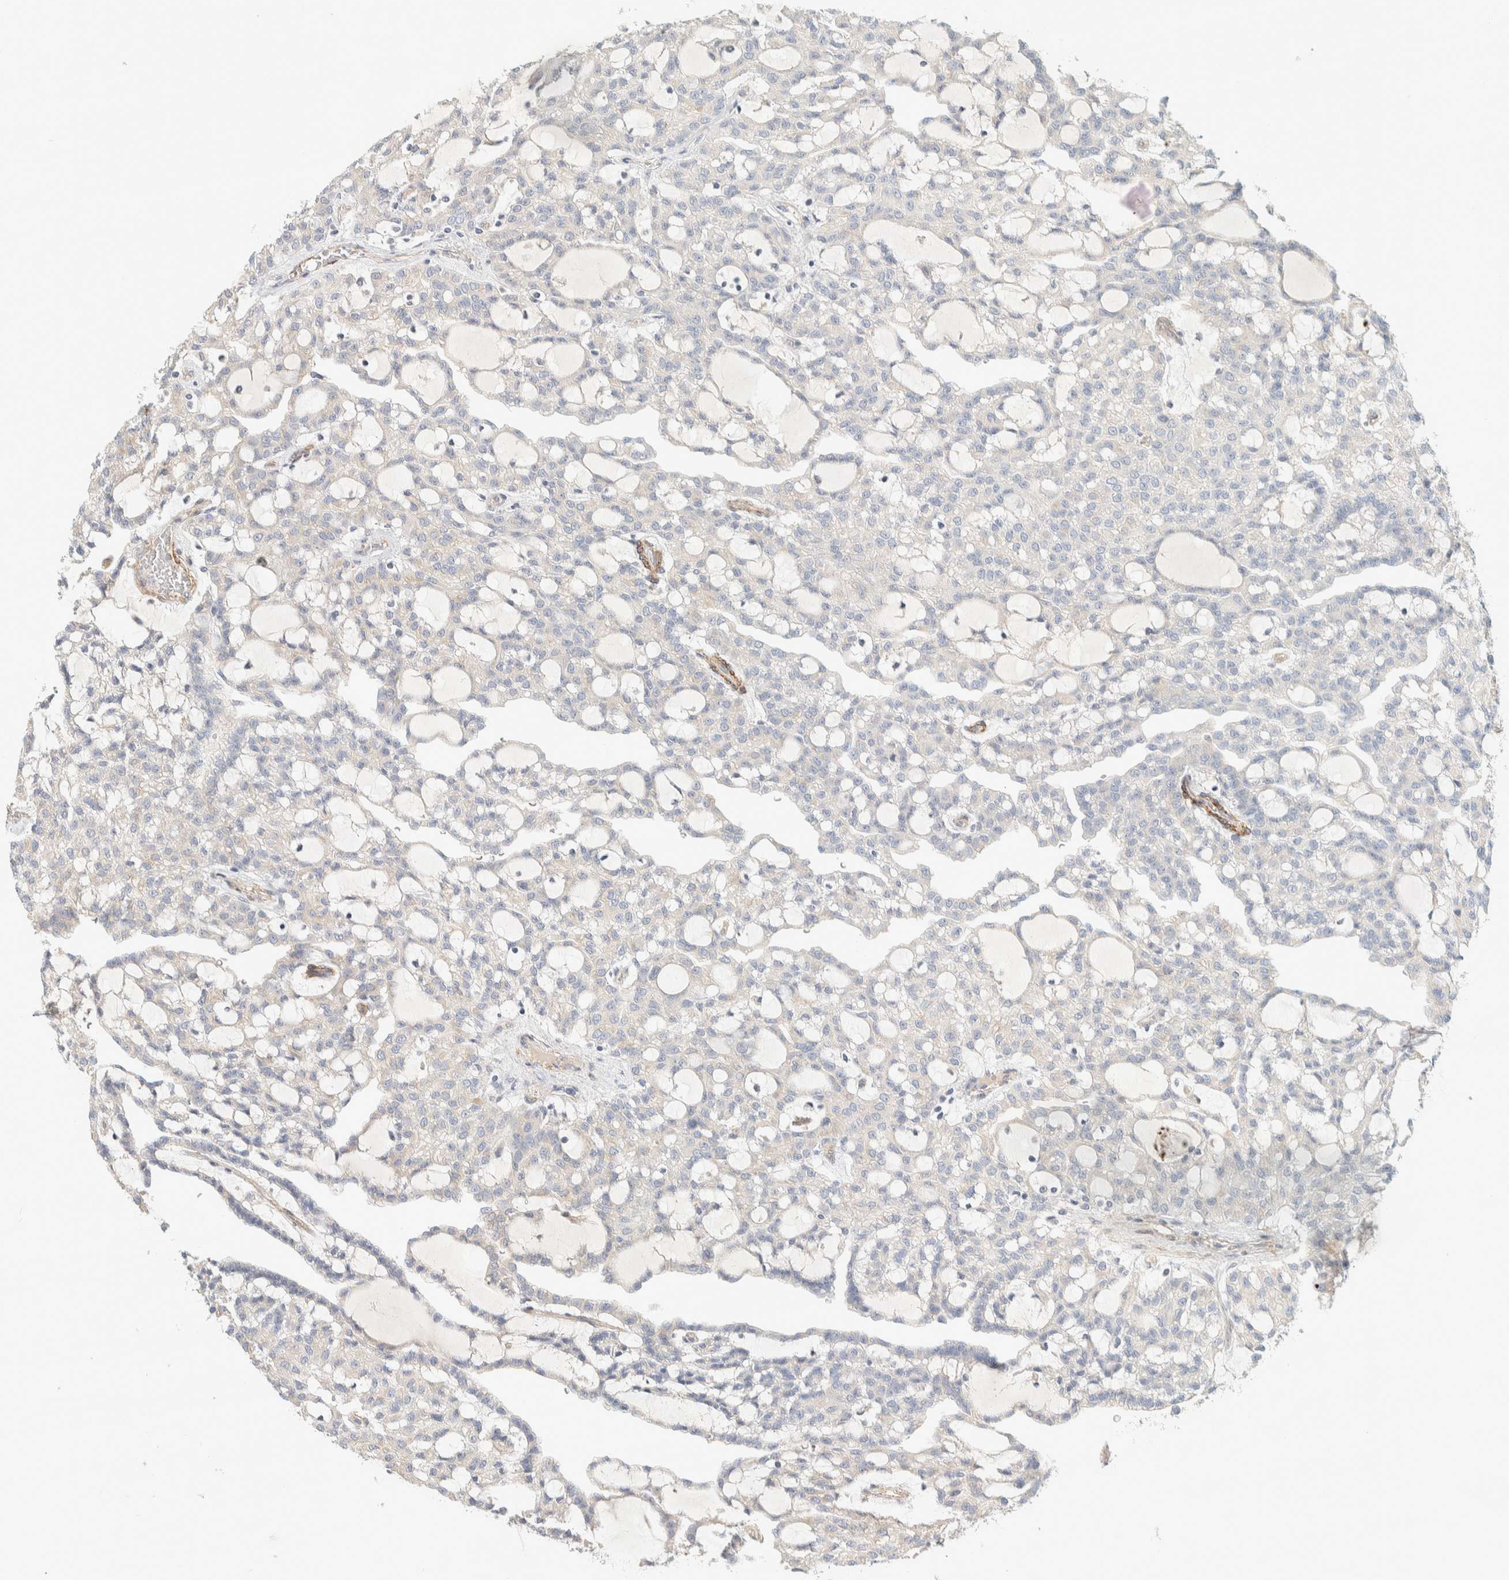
{"staining": {"intensity": "negative", "quantity": "none", "location": "none"}, "tissue": "renal cancer", "cell_type": "Tumor cells", "image_type": "cancer", "snomed": [{"axis": "morphology", "description": "Adenocarcinoma, NOS"}, {"axis": "topography", "description": "Kidney"}], "caption": "Renal adenocarcinoma was stained to show a protein in brown. There is no significant staining in tumor cells.", "gene": "CDR2", "patient": {"sex": "male", "age": 63}}